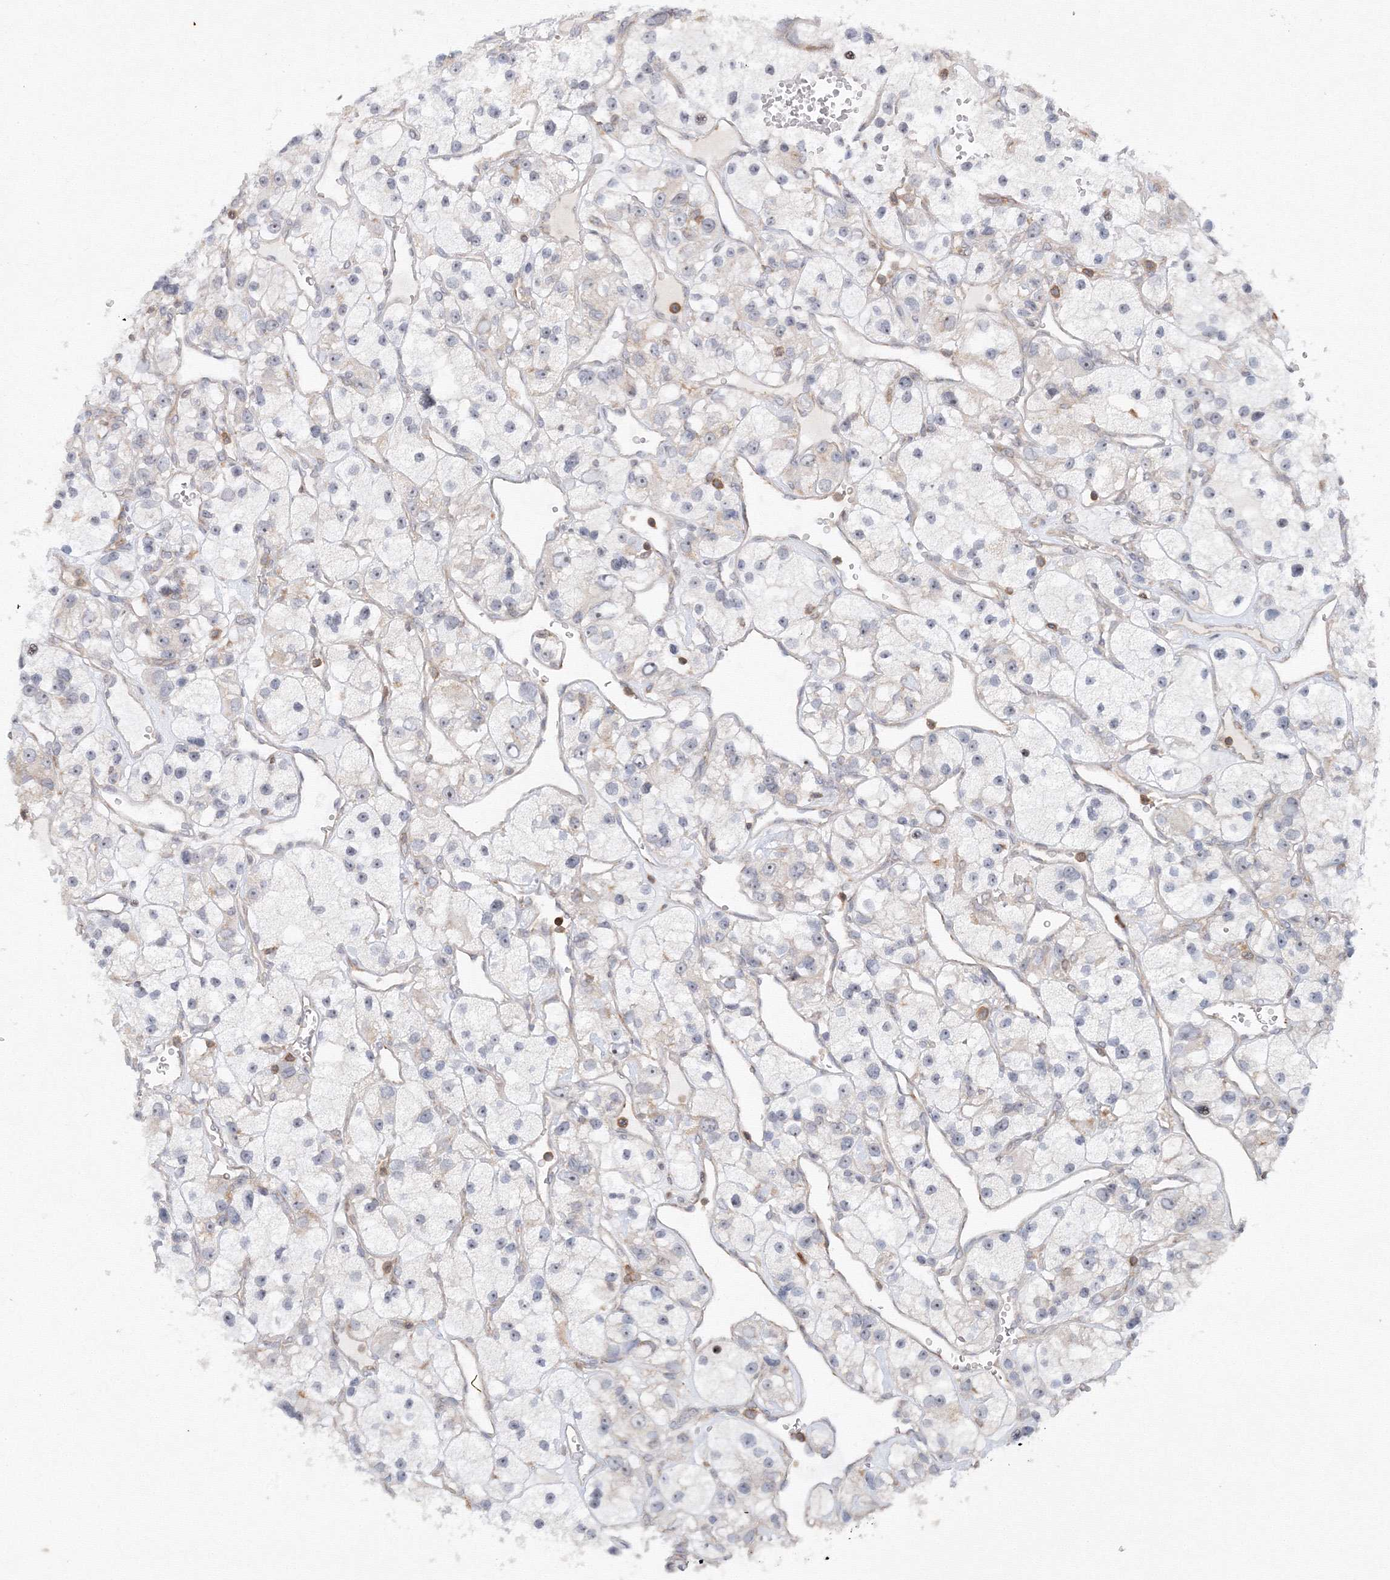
{"staining": {"intensity": "negative", "quantity": "none", "location": "none"}, "tissue": "renal cancer", "cell_type": "Tumor cells", "image_type": "cancer", "snomed": [{"axis": "morphology", "description": "Adenocarcinoma, NOS"}, {"axis": "topography", "description": "Kidney"}], "caption": "An IHC photomicrograph of renal cancer (adenocarcinoma) is shown. There is no staining in tumor cells of renal cancer (adenocarcinoma).", "gene": "MKRN2", "patient": {"sex": "female", "age": 57}}